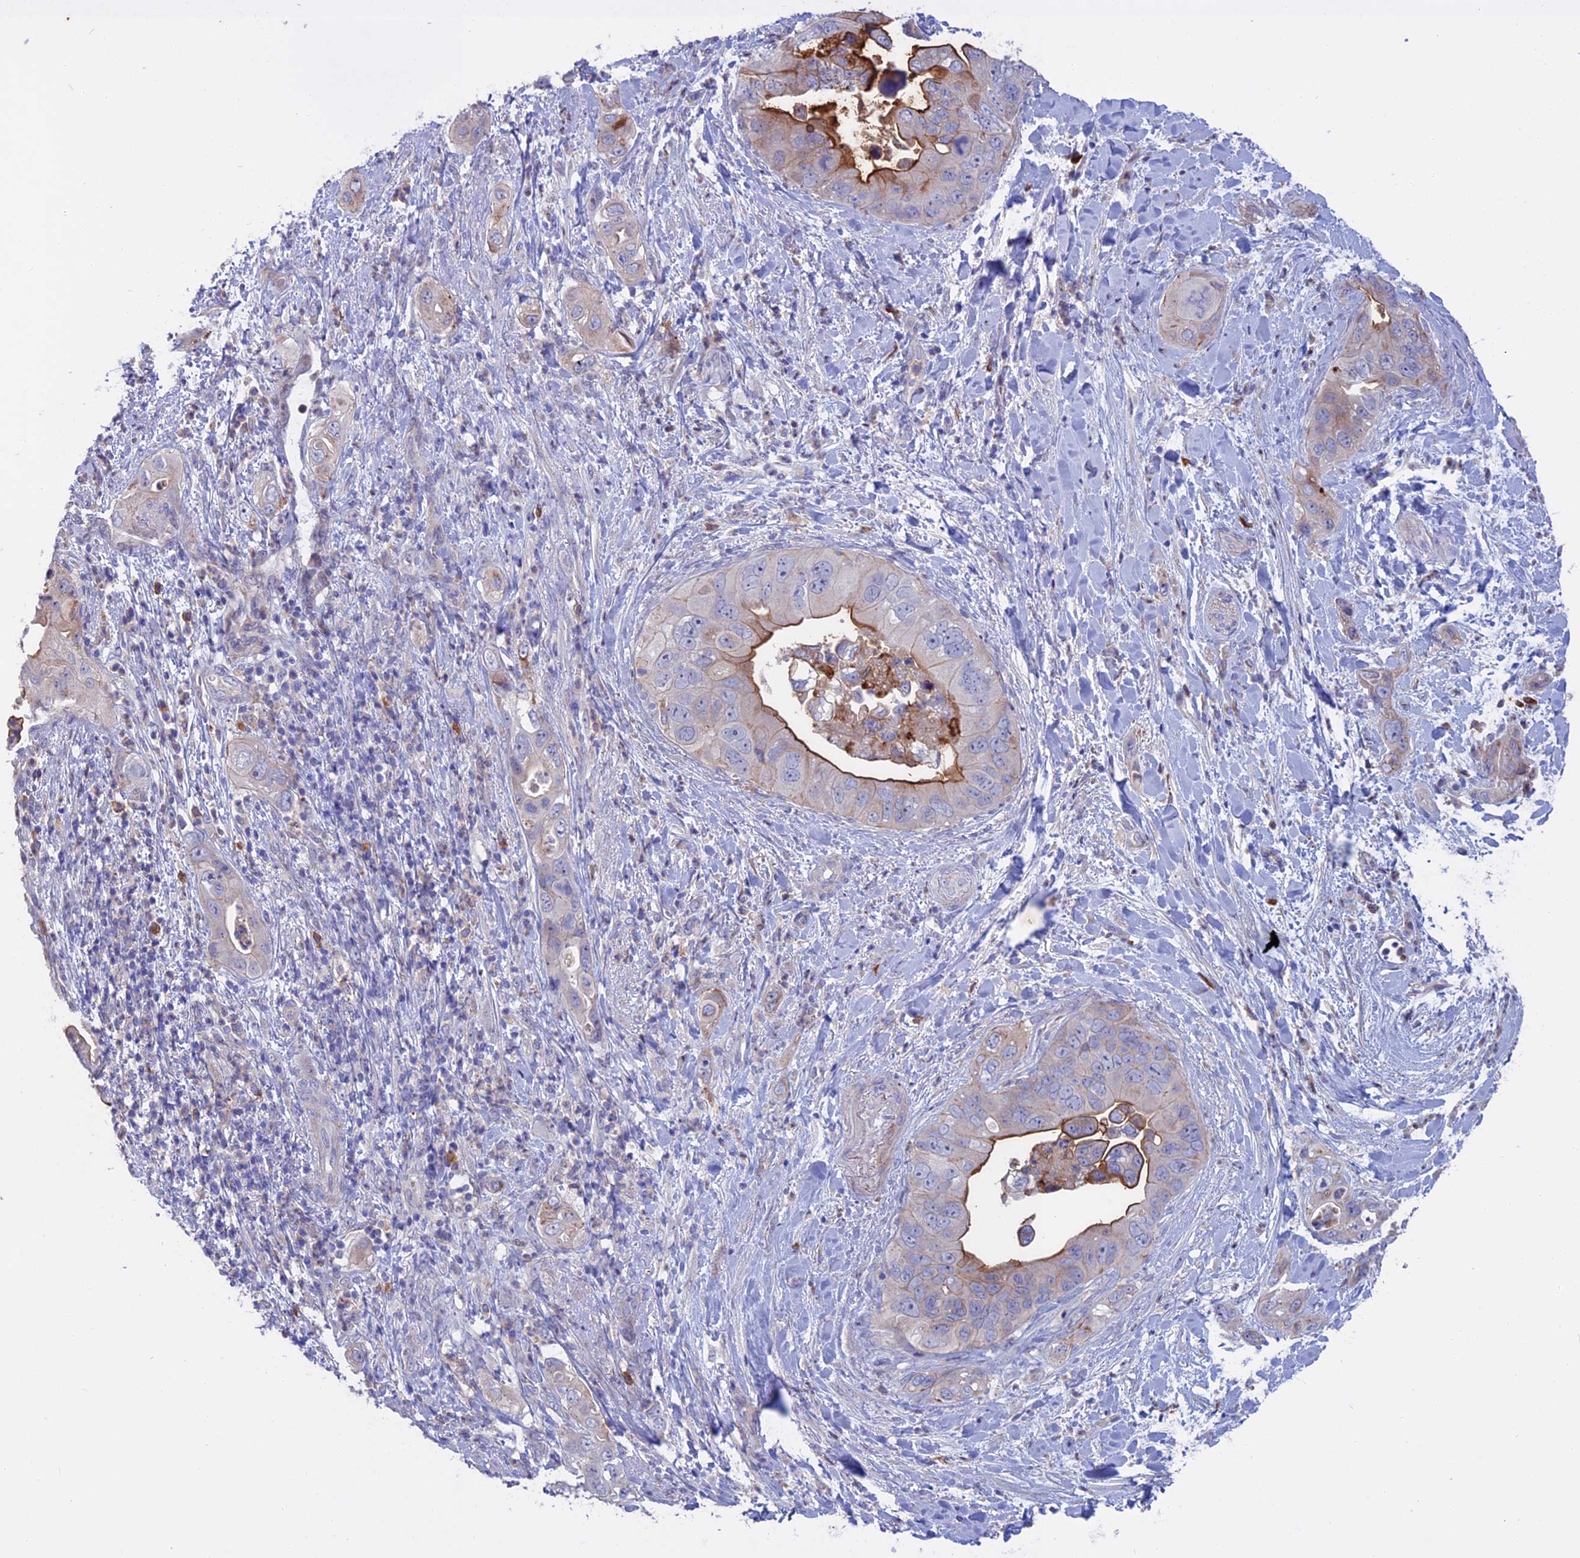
{"staining": {"intensity": "strong", "quantity": "25%-75%", "location": "cytoplasmic/membranous"}, "tissue": "pancreatic cancer", "cell_type": "Tumor cells", "image_type": "cancer", "snomed": [{"axis": "morphology", "description": "Adenocarcinoma, NOS"}, {"axis": "topography", "description": "Pancreas"}], "caption": "Protein expression by immunohistochemistry (IHC) displays strong cytoplasmic/membranous positivity in approximately 25%-75% of tumor cells in pancreatic cancer (adenocarcinoma).", "gene": "SLC2A6", "patient": {"sex": "female", "age": 78}}